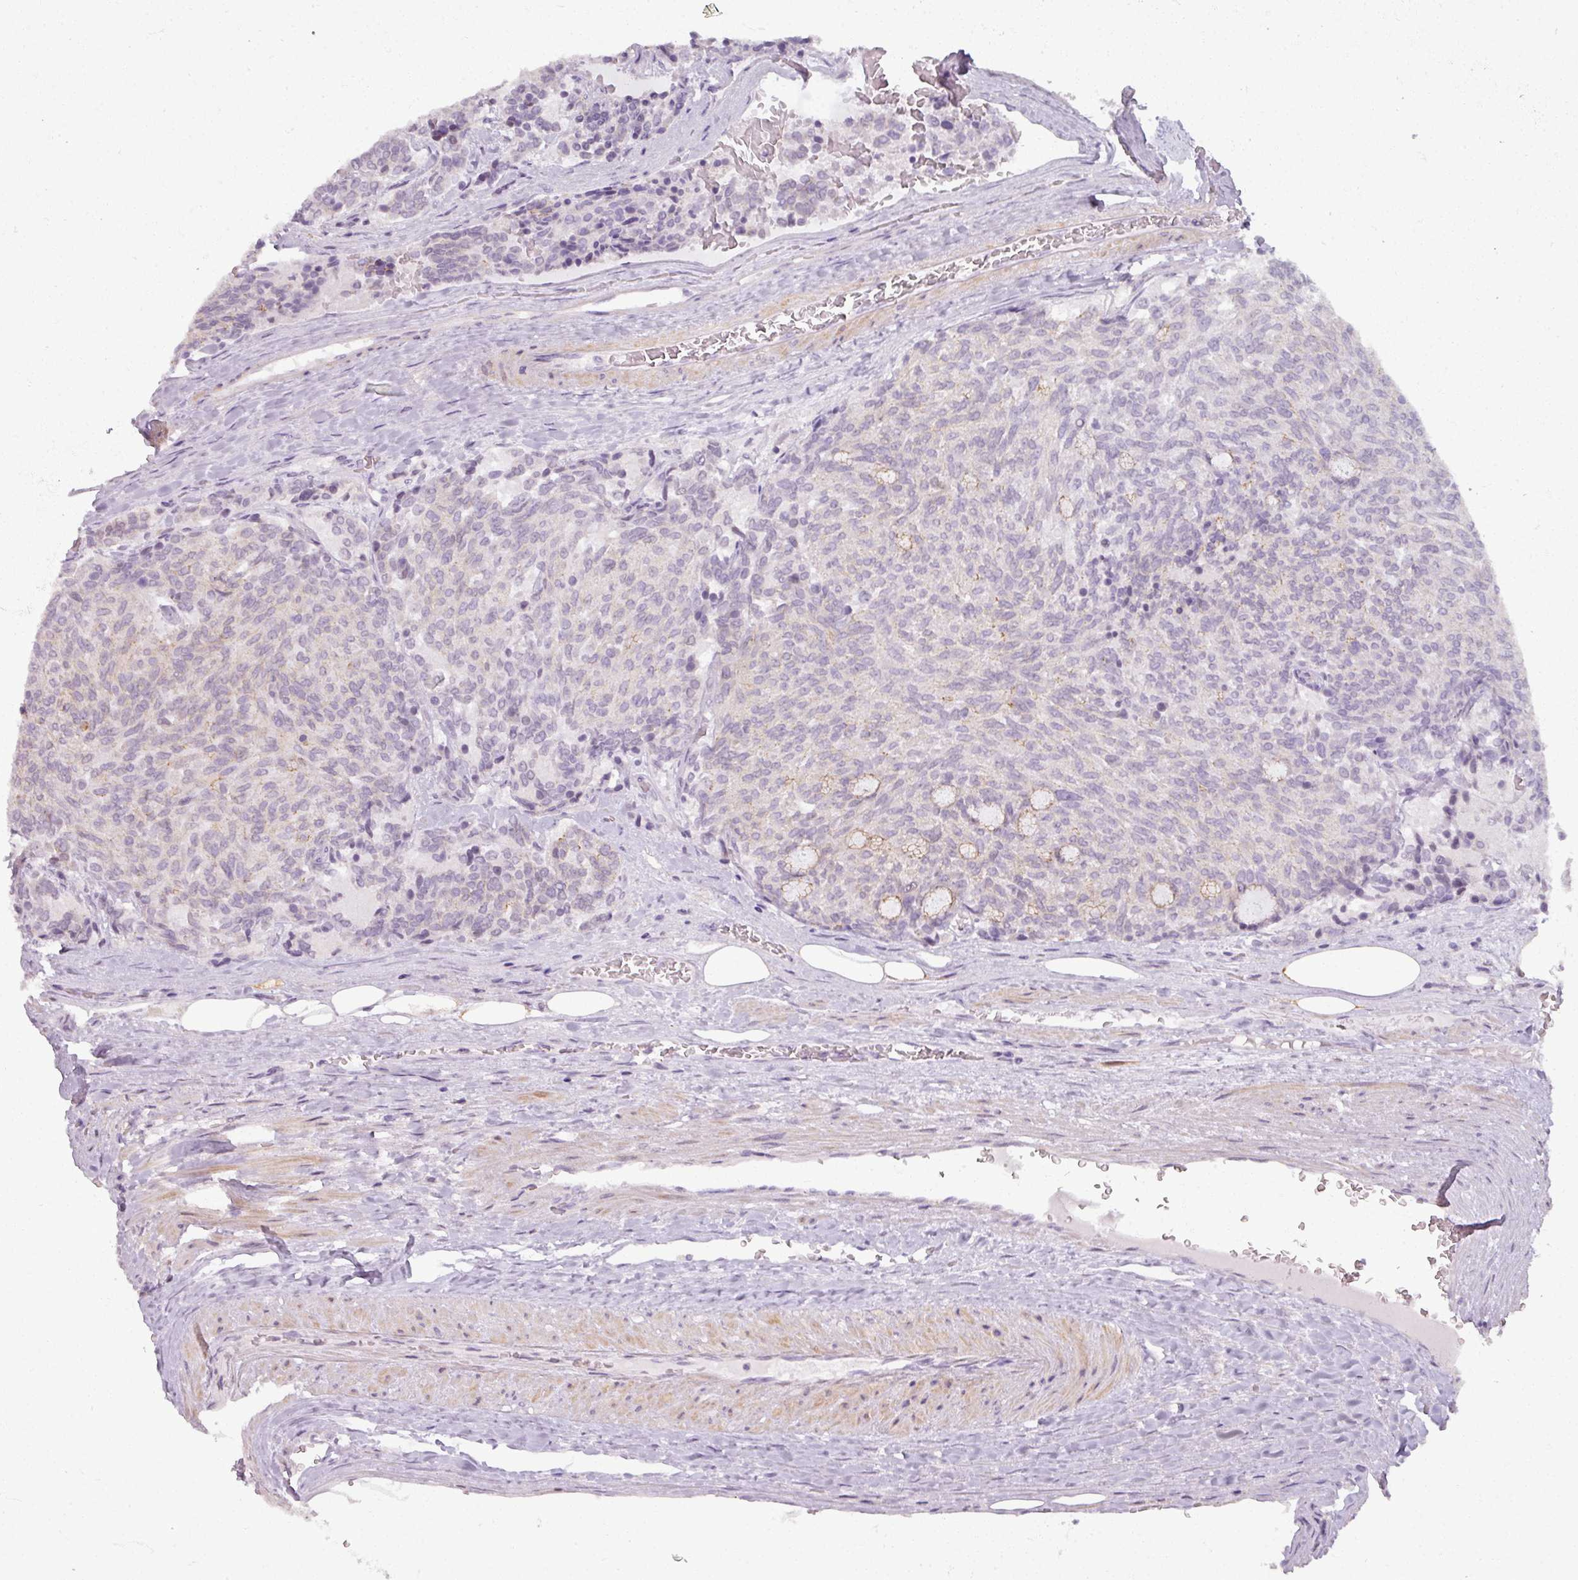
{"staining": {"intensity": "negative", "quantity": "none", "location": "none"}, "tissue": "carcinoid", "cell_type": "Tumor cells", "image_type": "cancer", "snomed": [{"axis": "morphology", "description": "Carcinoid, malignant, NOS"}, {"axis": "topography", "description": "Pancreas"}], "caption": "IHC histopathology image of neoplastic tissue: carcinoid stained with DAB shows no significant protein staining in tumor cells.", "gene": "PNMA6A", "patient": {"sex": "female", "age": 54}}